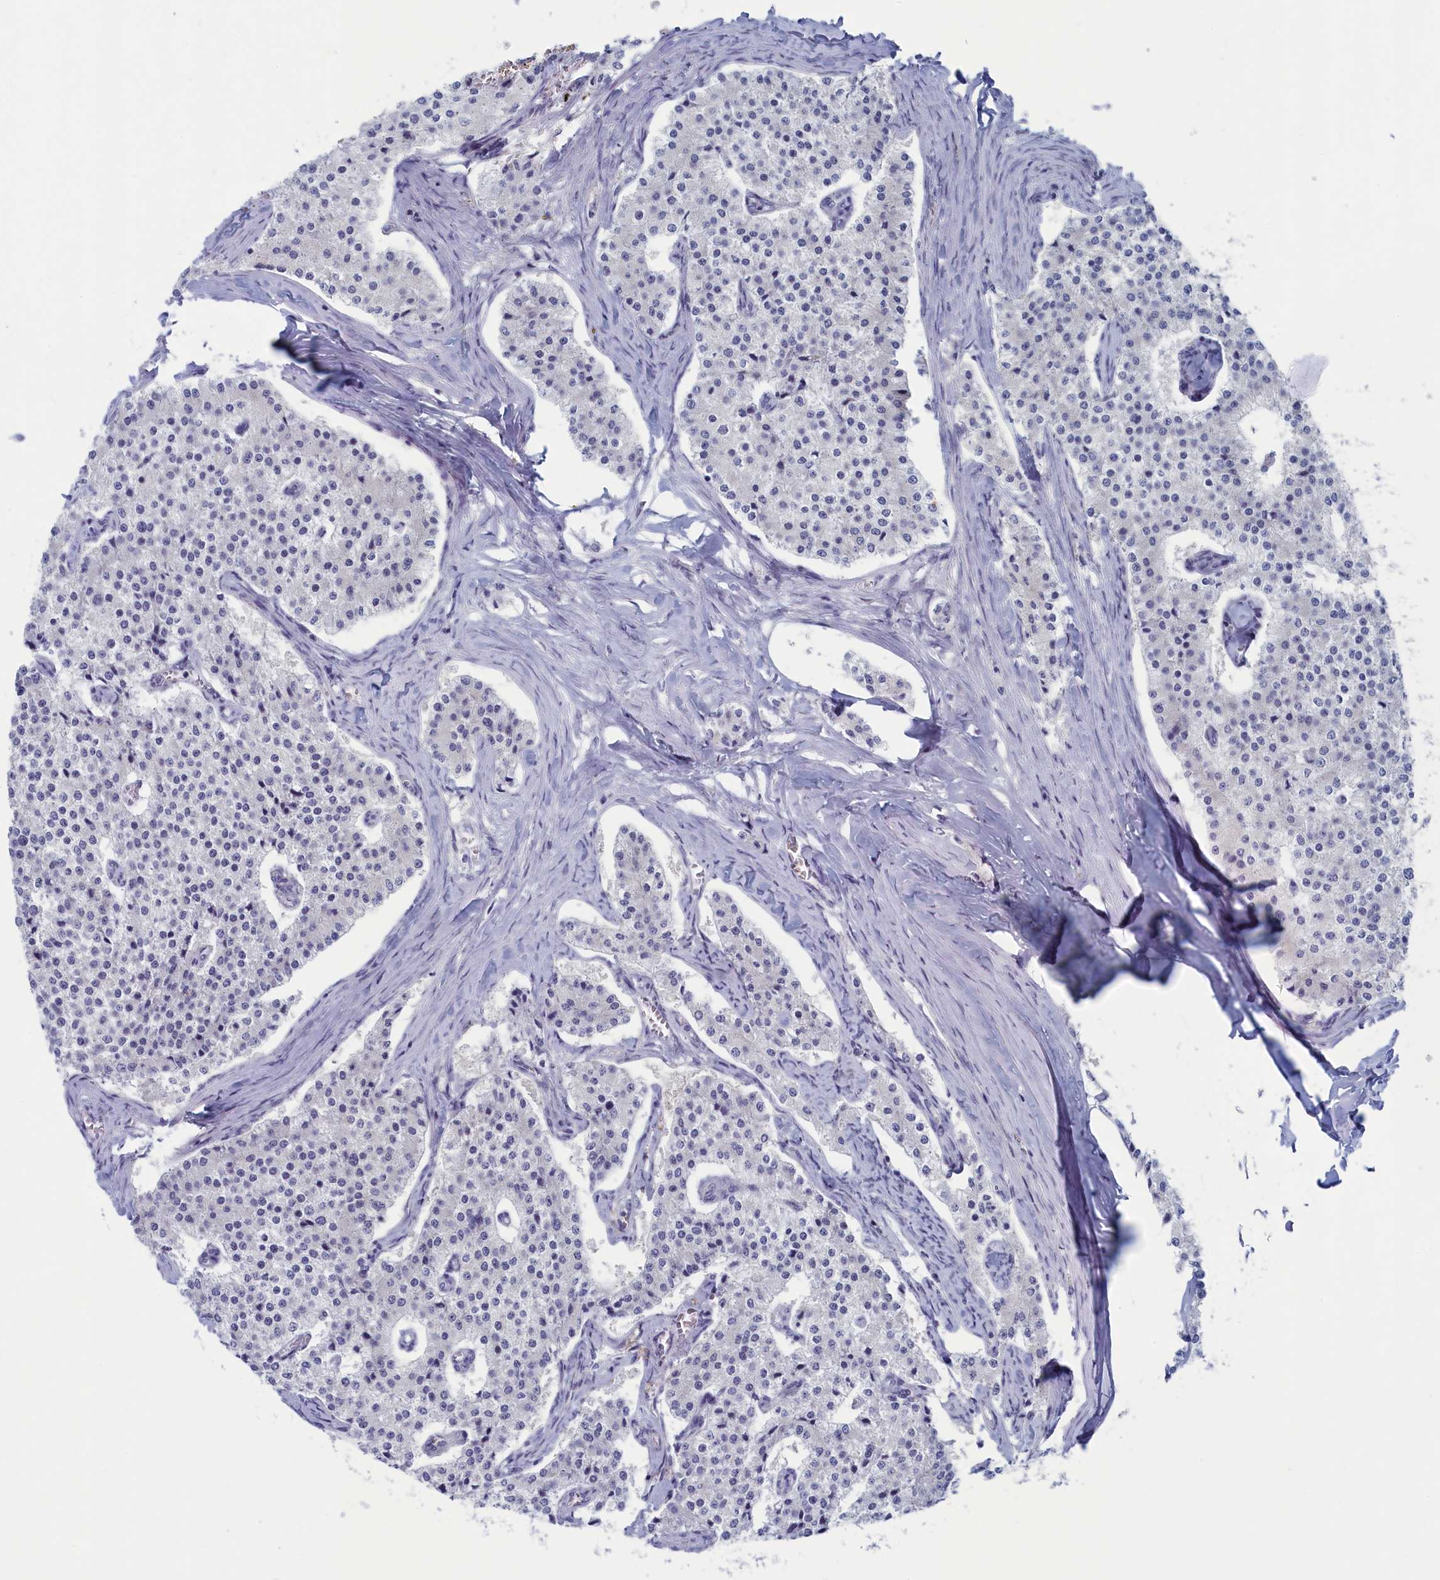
{"staining": {"intensity": "negative", "quantity": "none", "location": "none"}, "tissue": "carcinoid", "cell_type": "Tumor cells", "image_type": "cancer", "snomed": [{"axis": "morphology", "description": "Carcinoid, malignant, NOS"}, {"axis": "topography", "description": "Colon"}], "caption": "Immunohistochemistry (IHC) image of carcinoid (malignant) stained for a protein (brown), which displays no staining in tumor cells.", "gene": "WDR76", "patient": {"sex": "female", "age": 52}}